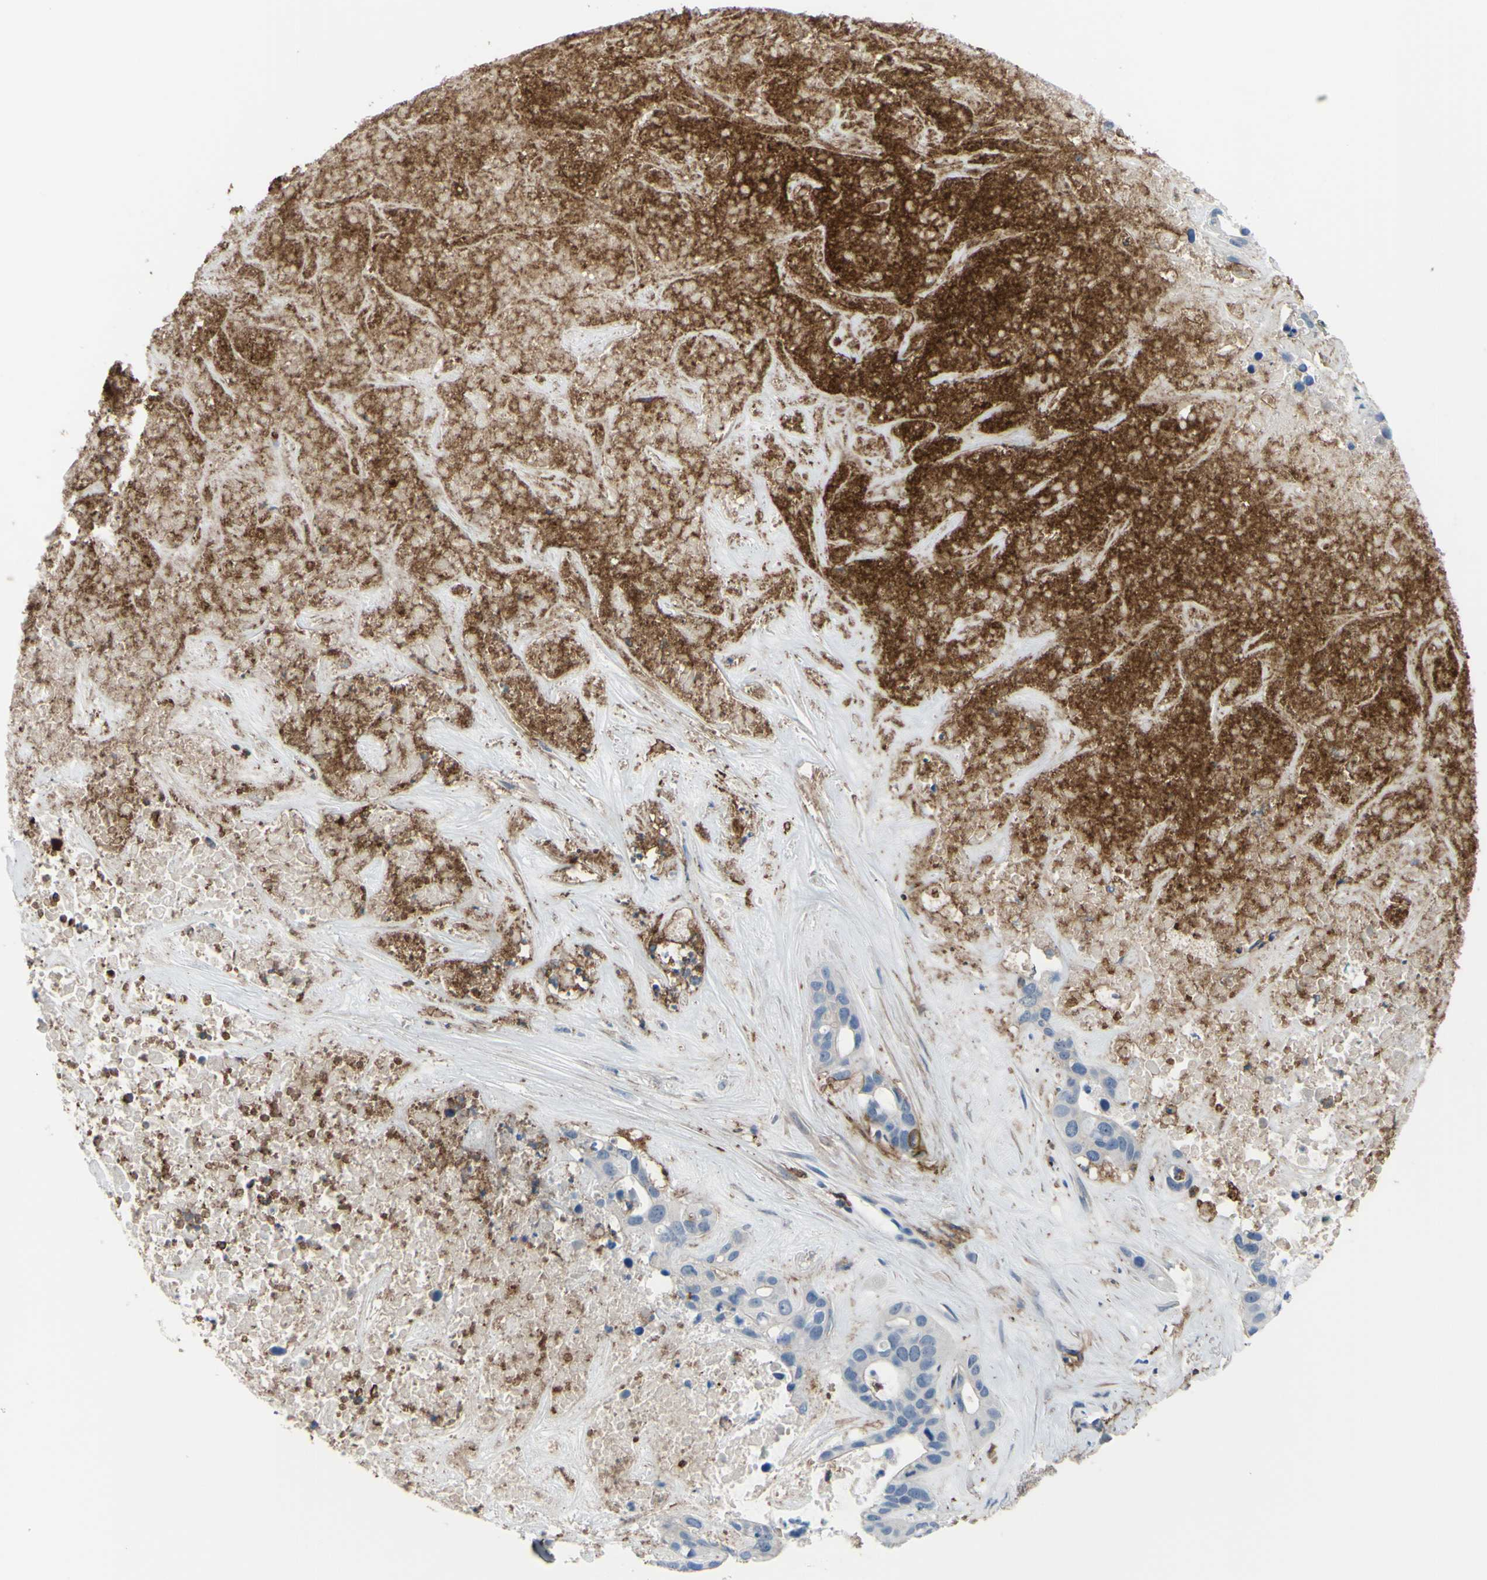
{"staining": {"intensity": "negative", "quantity": "none", "location": "none"}, "tissue": "liver cancer", "cell_type": "Tumor cells", "image_type": "cancer", "snomed": [{"axis": "morphology", "description": "Cholangiocarcinoma"}, {"axis": "topography", "description": "Liver"}], "caption": "A micrograph of human liver cancer is negative for staining in tumor cells. (Stains: DAB (3,3'-diaminobenzidine) IHC with hematoxylin counter stain, Microscopy: brightfield microscopy at high magnification).", "gene": "FCGR2A", "patient": {"sex": "female", "age": 65}}